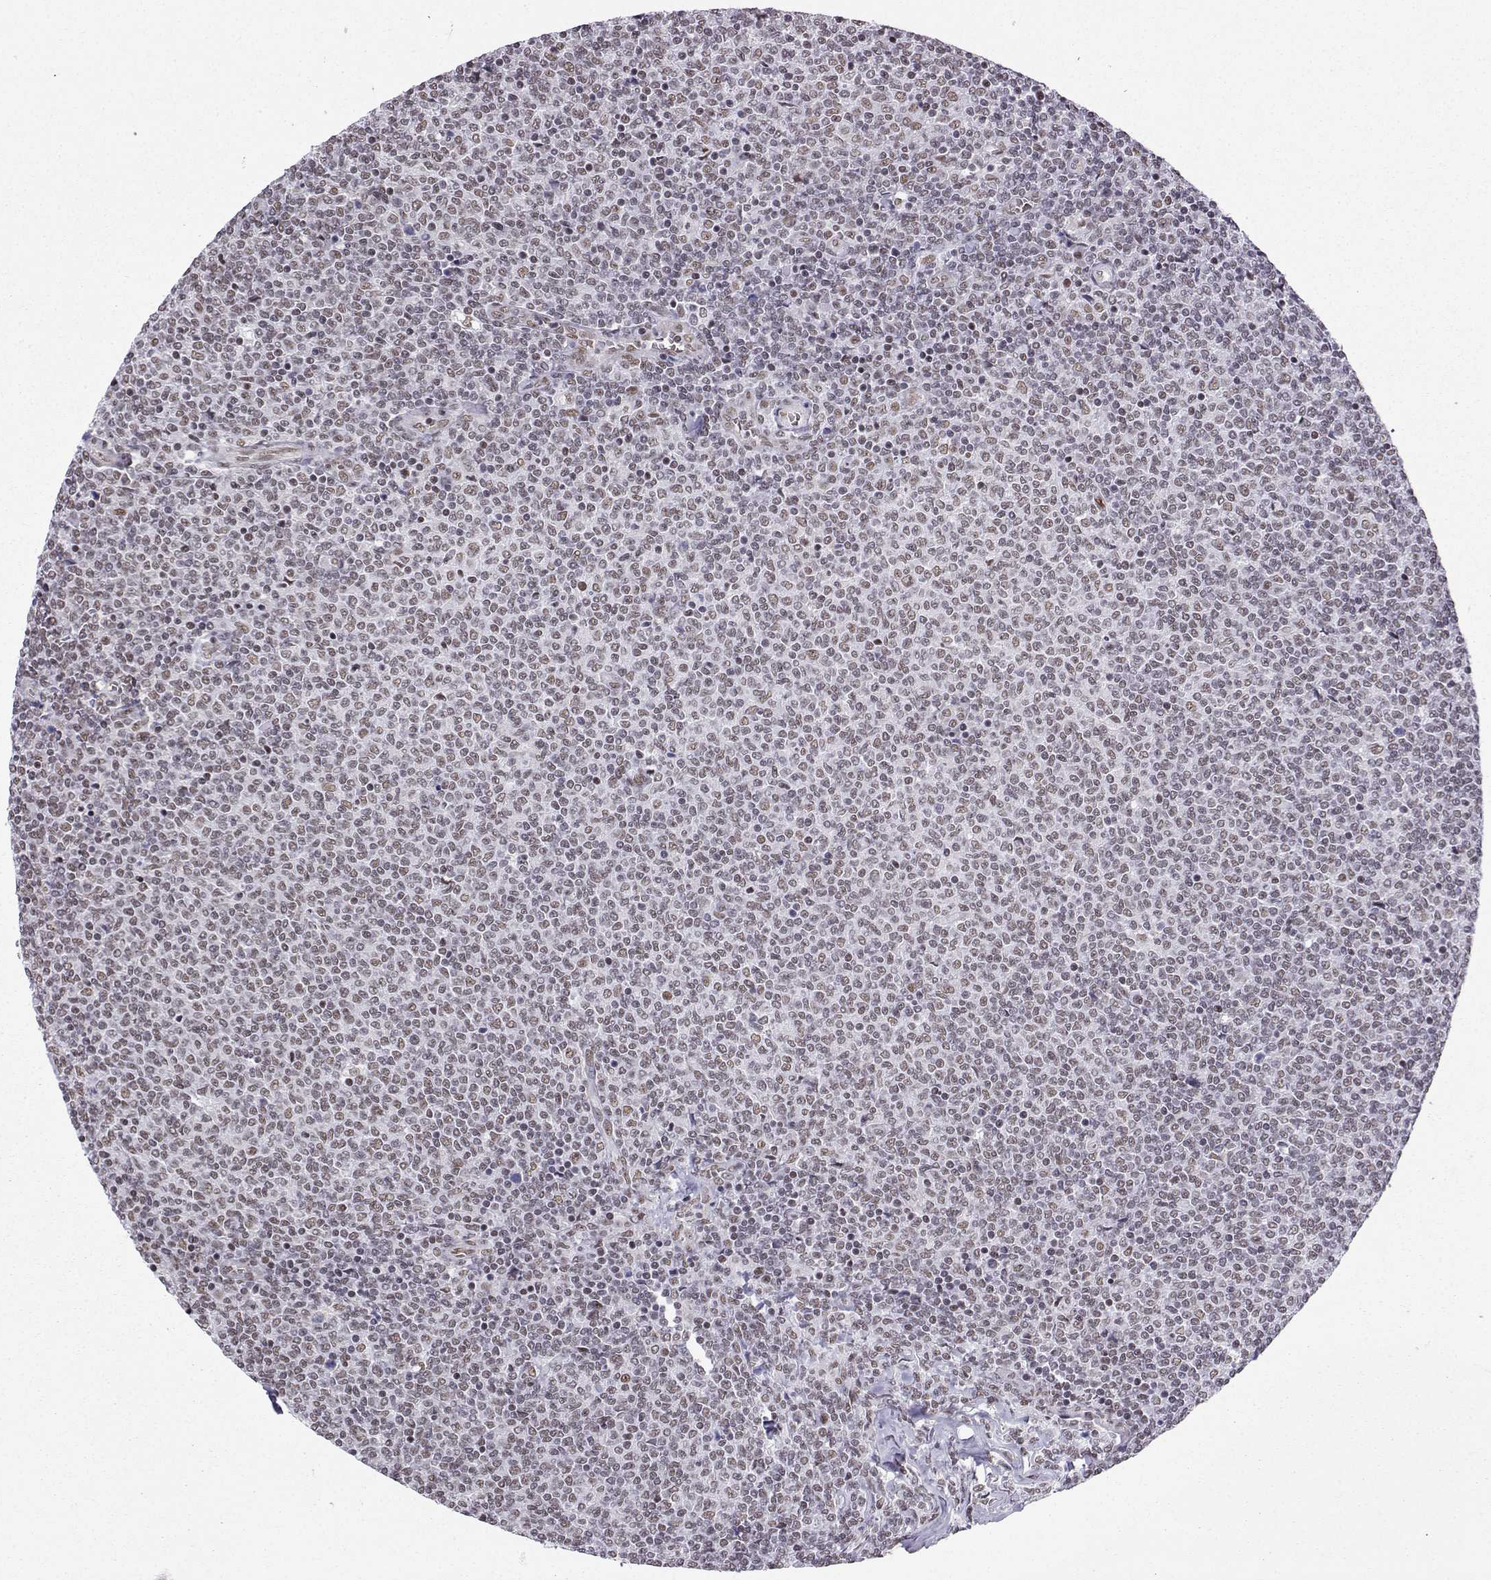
{"staining": {"intensity": "weak", "quantity": ">75%", "location": "nuclear"}, "tissue": "lymphoma", "cell_type": "Tumor cells", "image_type": "cancer", "snomed": [{"axis": "morphology", "description": "Malignant lymphoma, non-Hodgkin's type, Low grade"}, {"axis": "topography", "description": "Lymph node"}], "caption": "Tumor cells display low levels of weak nuclear expression in about >75% of cells in low-grade malignant lymphoma, non-Hodgkin's type.", "gene": "CCNK", "patient": {"sex": "male", "age": 52}}